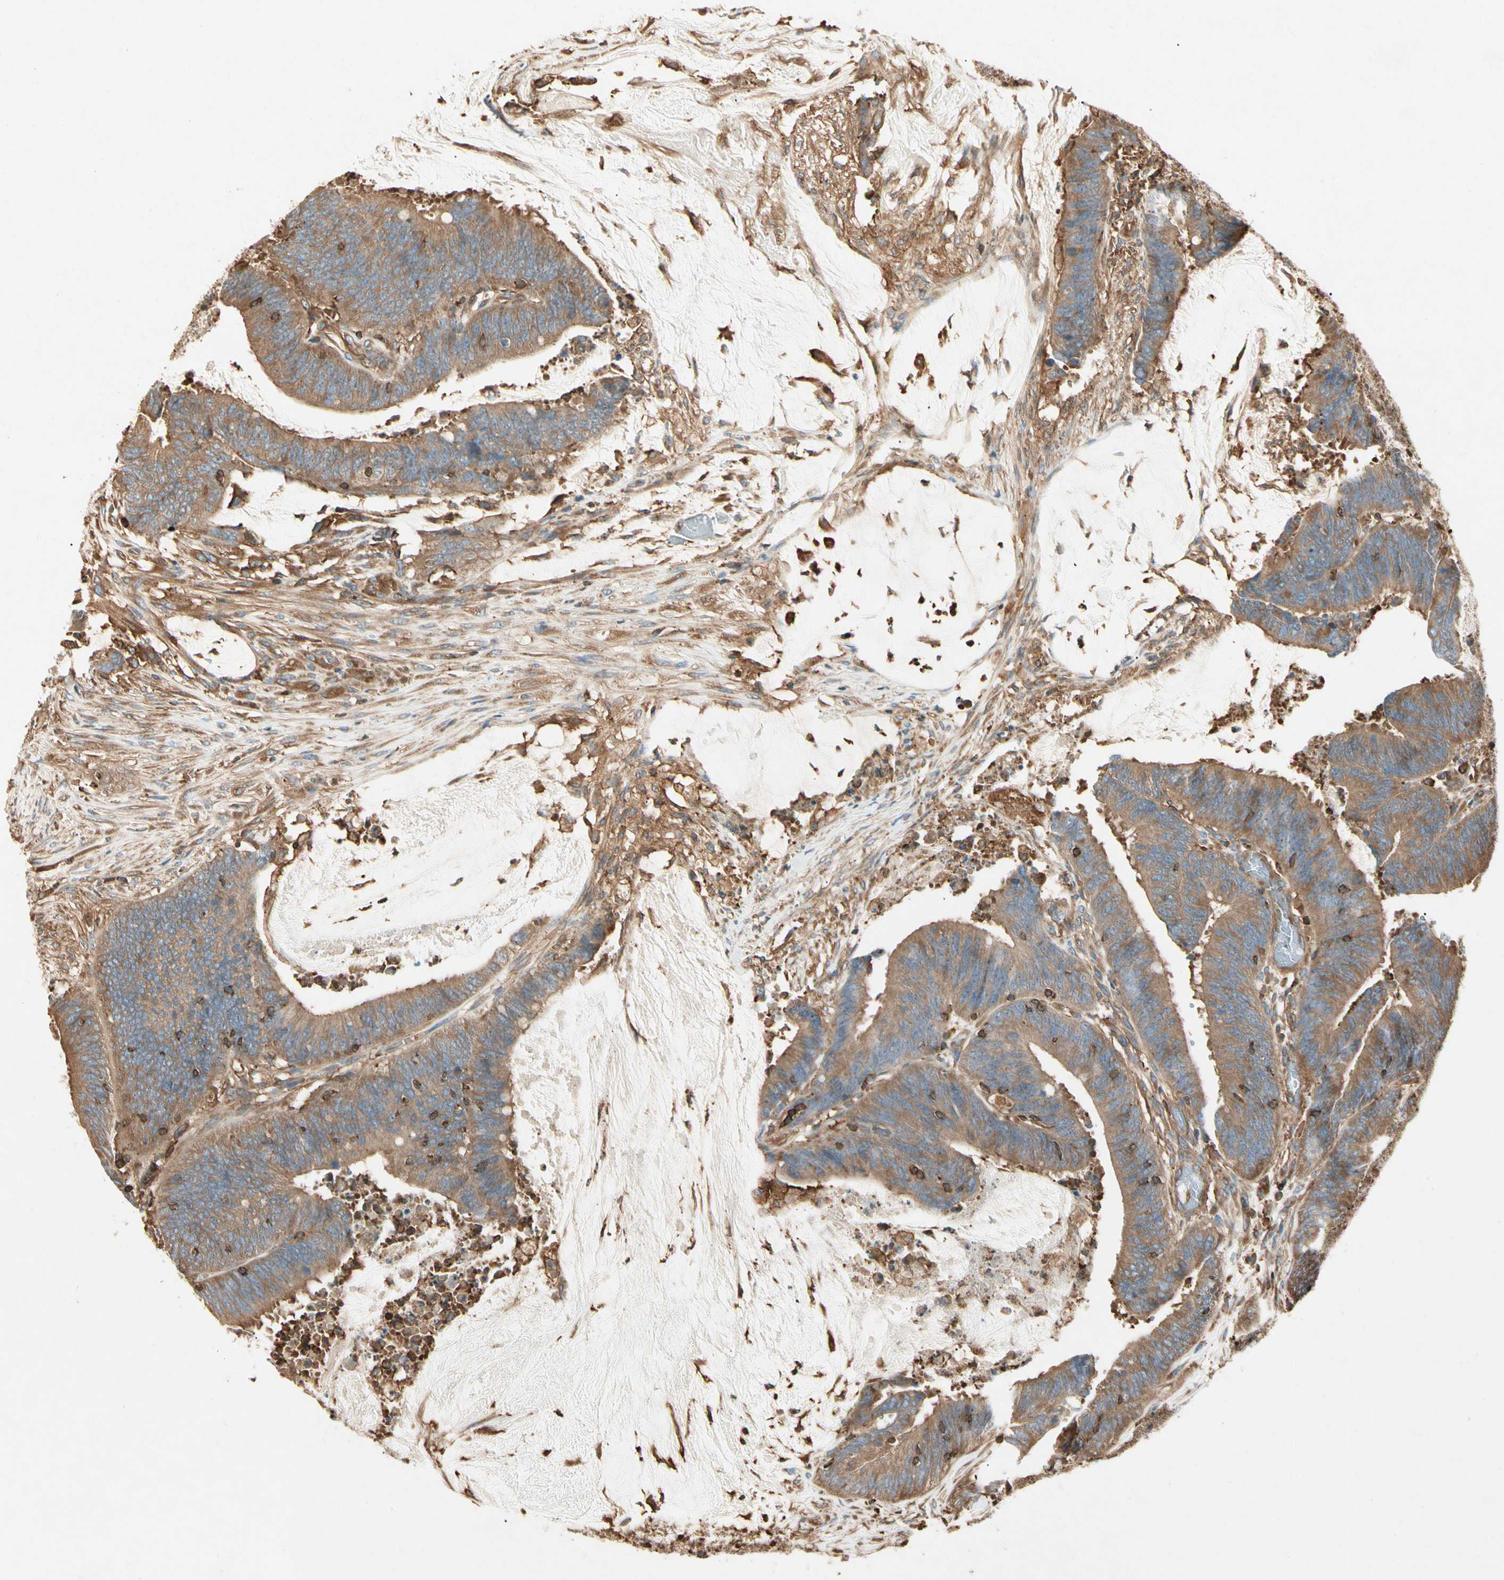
{"staining": {"intensity": "moderate", "quantity": ">75%", "location": "cytoplasmic/membranous"}, "tissue": "colorectal cancer", "cell_type": "Tumor cells", "image_type": "cancer", "snomed": [{"axis": "morphology", "description": "Adenocarcinoma, NOS"}, {"axis": "topography", "description": "Rectum"}], "caption": "Protein staining of colorectal adenocarcinoma tissue reveals moderate cytoplasmic/membranous expression in approximately >75% of tumor cells.", "gene": "ARPC2", "patient": {"sex": "female", "age": 66}}